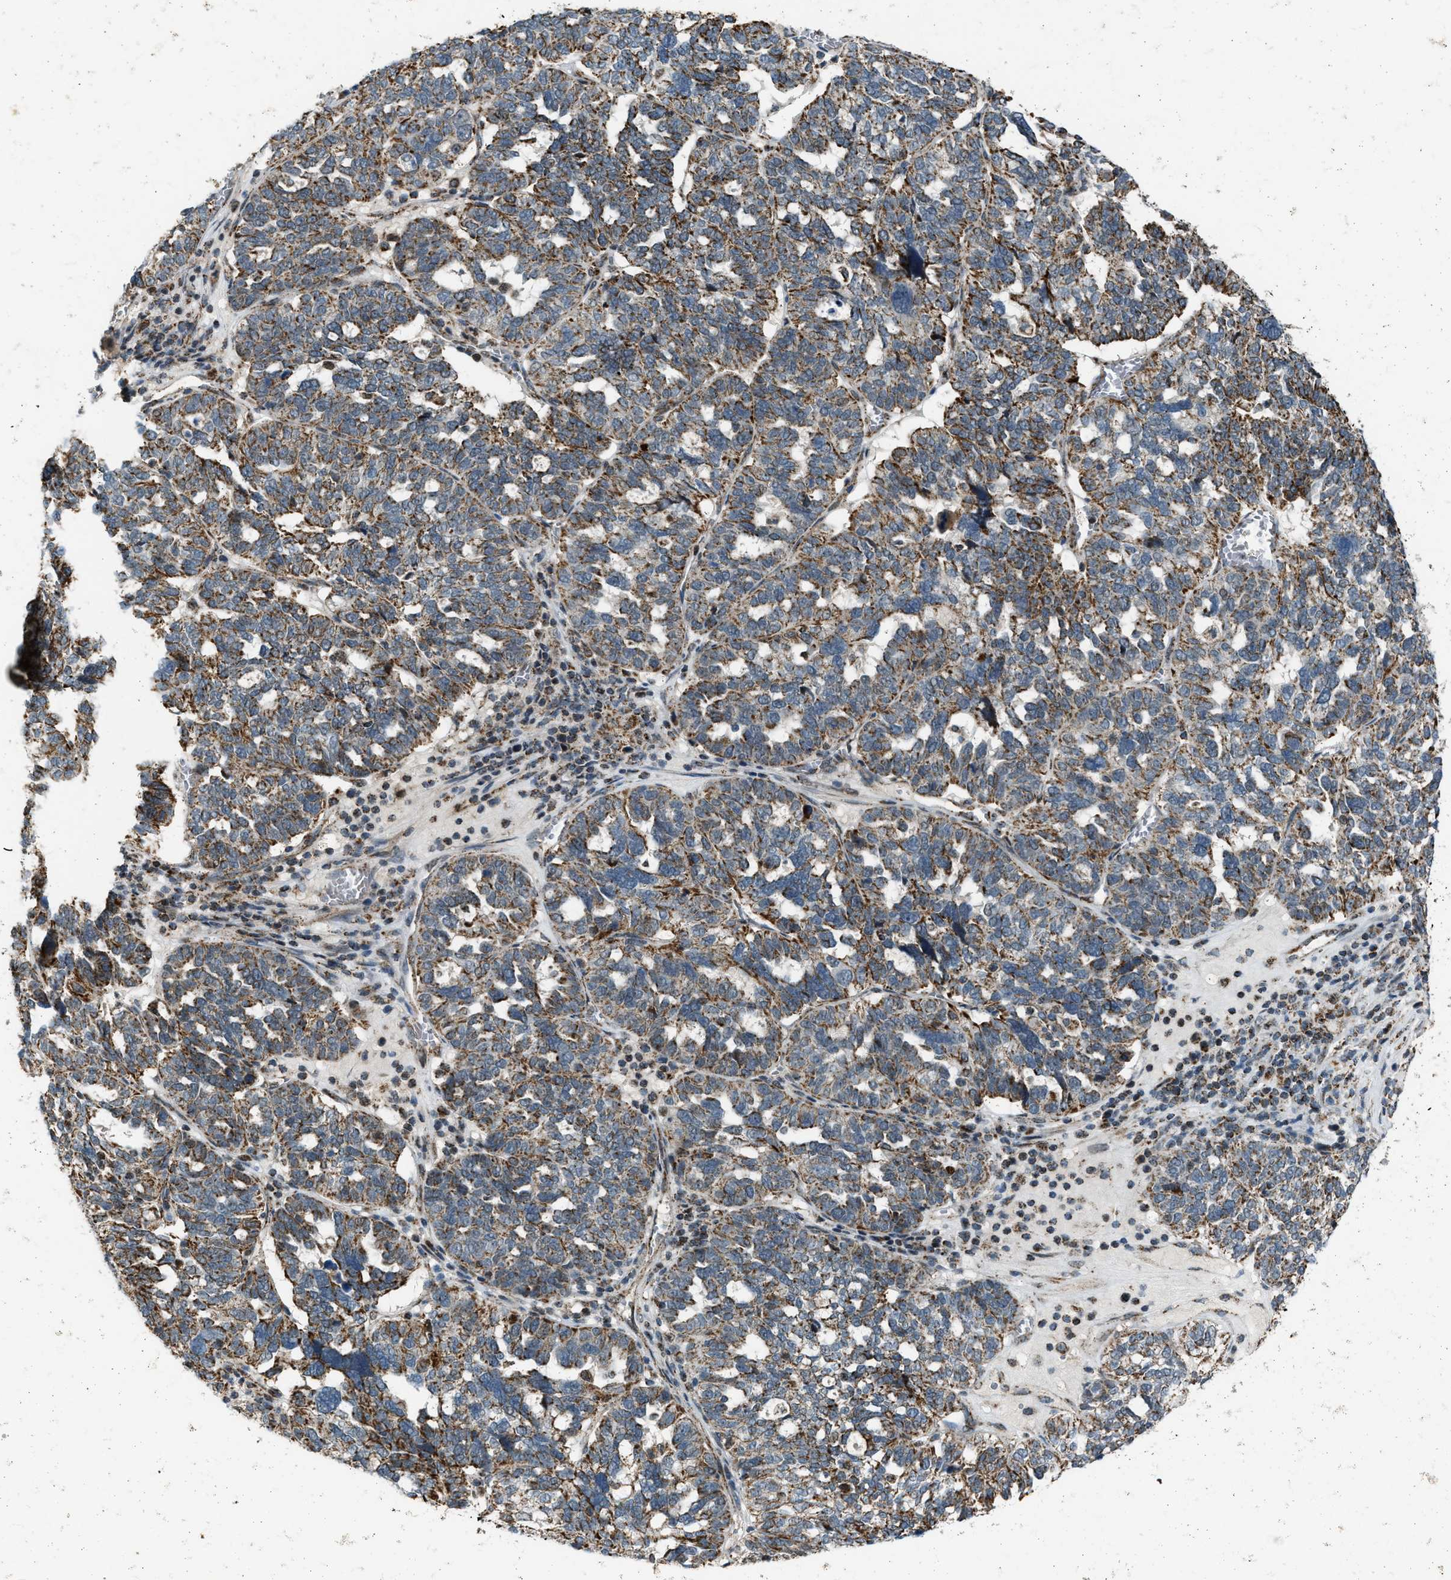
{"staining": {"intensity": "strong", "quantity": "25%-75%", "location": "cytoplasmic/membranous"}, "tissue": "ovarian cancer", "cell_type": "Tumor cells", "image_type": "cancer", "snomed": [{"axis": "morphology", "description": "Cystadenocarcinoma, serous, NOS"}, {"axis": "topography", "description": "Ovary"}], "caption": "Immunohistochemistry (IHC) of serous cystadenocarcinoma (ovarian) shows high levels of strong cytoplasmic/membranous expression in about 25%-75% of tumor cells.", "gene": "CHN2", "patient": {"sex": "female", "age": 59}}